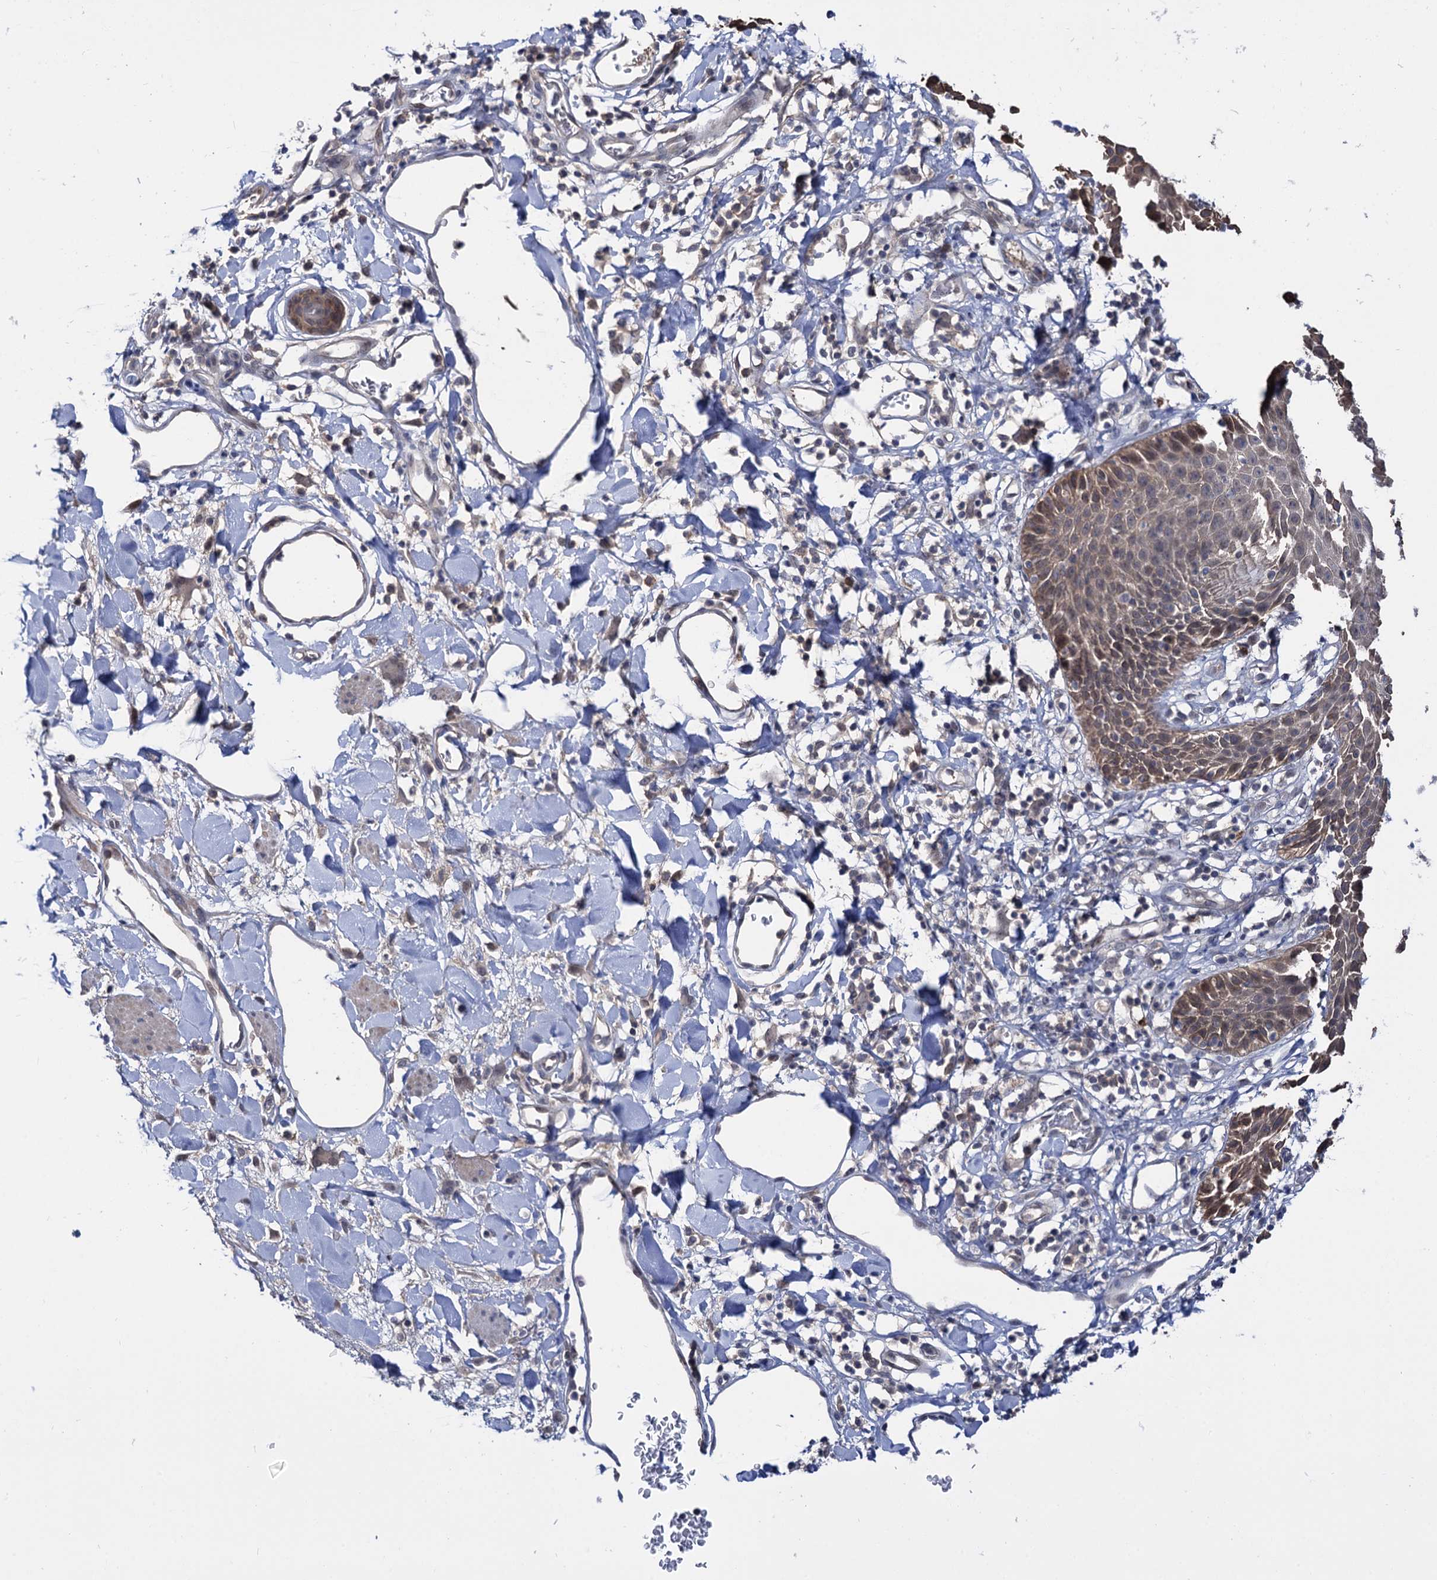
{"staining": {"intensity": "weak", "quantity": ">75%", "location": "cytoplasmic/membranous"}, "tissue": "skin", "cell_type": "Epidermal cells", "image_type": "normal", "snomed": [{"axis": "morphology", "description": "Normal tissue, NOS"}, {"axis": "topography", "description": "Vulva"}], "caption": "This is a micrograph of immunohistochemistry (IHC) staining of unremarkable skin, which shows weak staining in the cytoplasmic/membranous of epidermal cells.", "gene": "NEK10", "patient": {"sex": "female", "age": 68}}